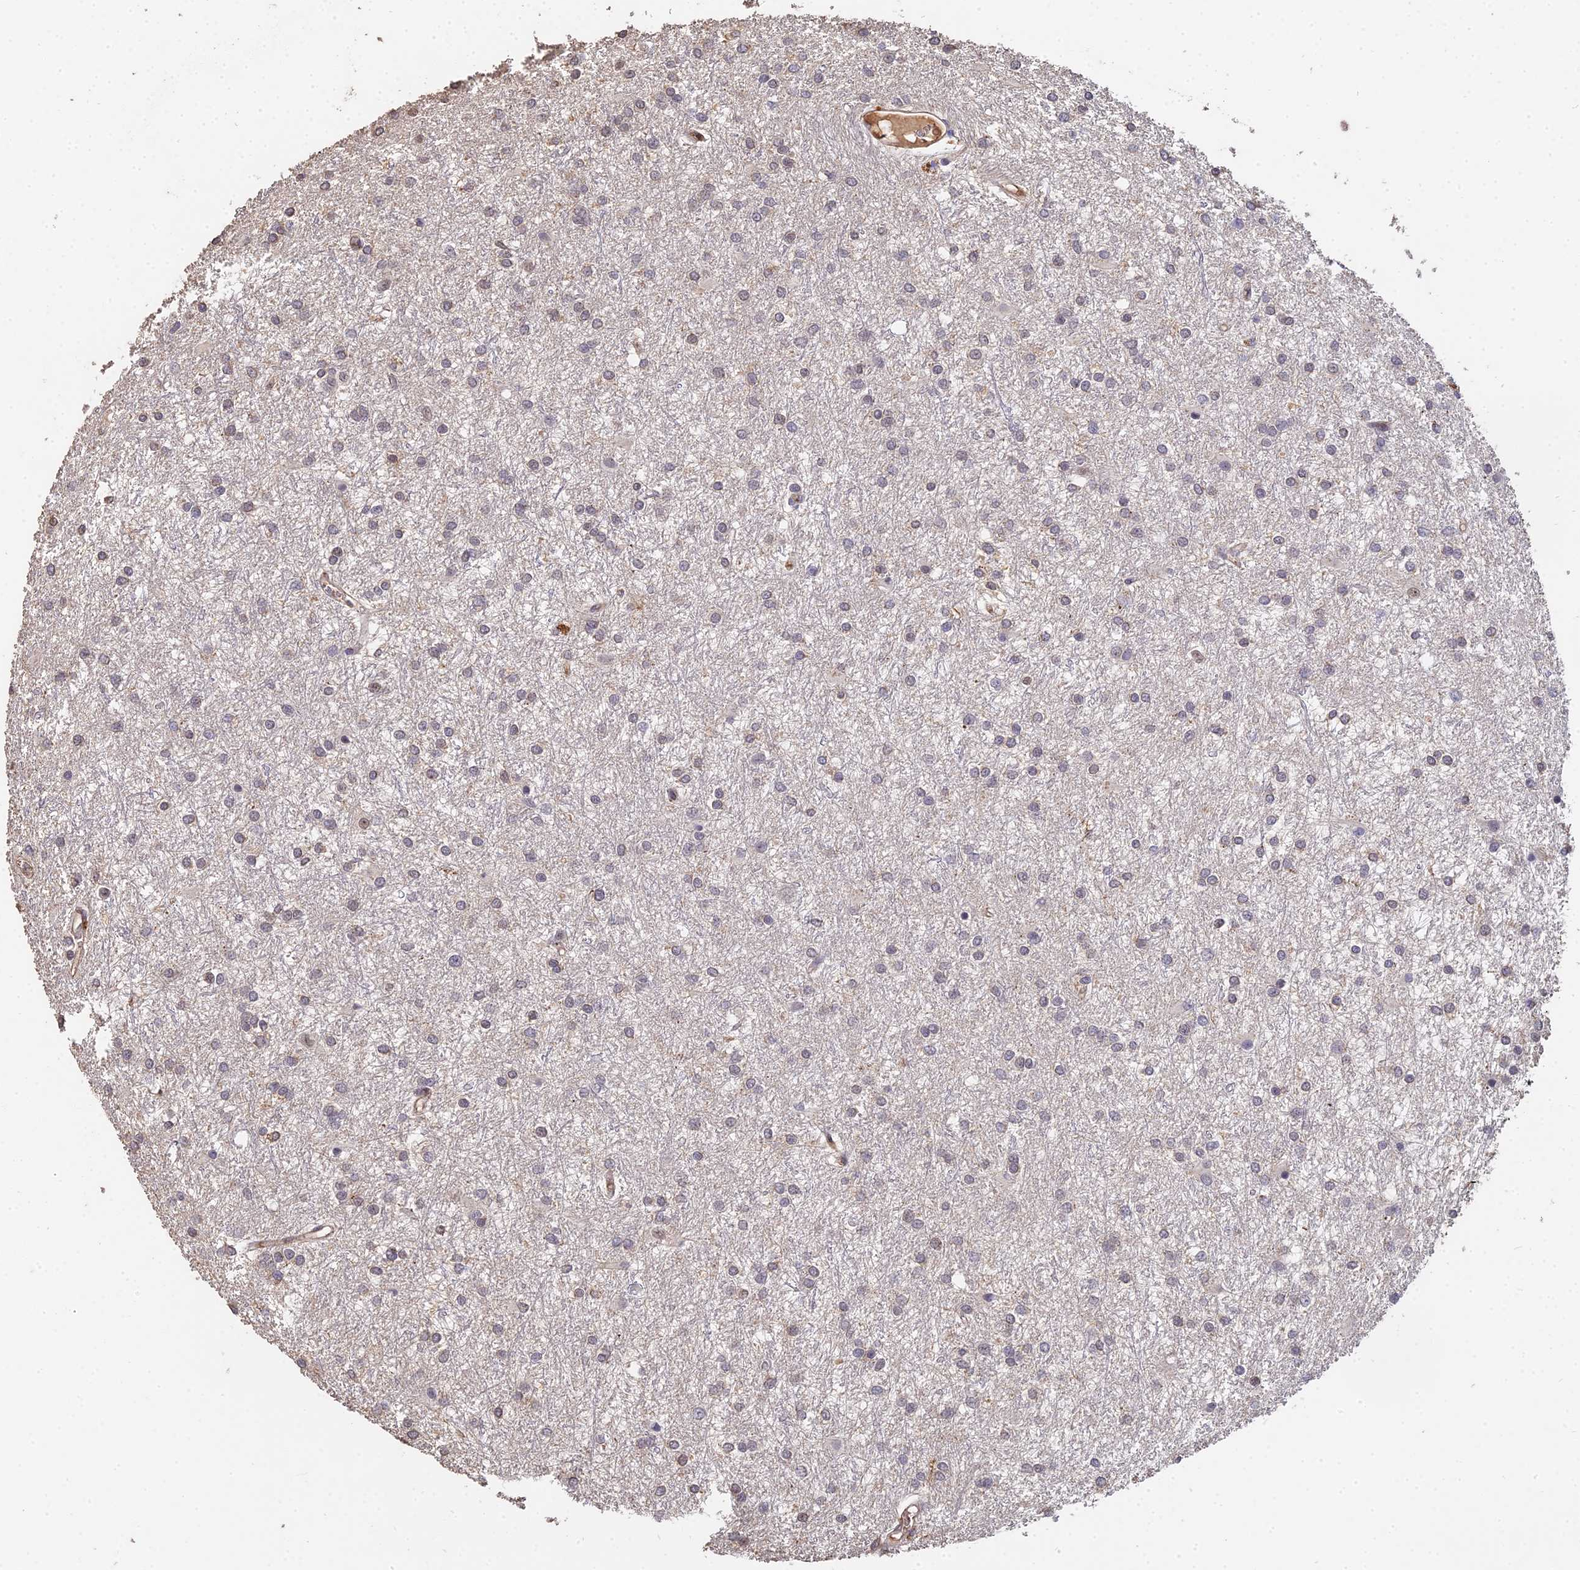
{"staining": {"intensity": "weak", "quantity": "25%-75%", "location": "cytoplasmic/membranous,nuclear"}, "tissue": "glioma", "cell_type": "Tumor cells", "image_type": "cancer", "snomed": [{"axis": "morphology", "description": "Glioma, malignant, High grade"}, {"axis": "topography", "description": "Brain"}], "caption": "Human malignant glioma (high-grade) stained with a protein marker reveals weak staining in tumor cells.", "gene": "LSM5", "patient": {"sex": "female", "age": 50}}